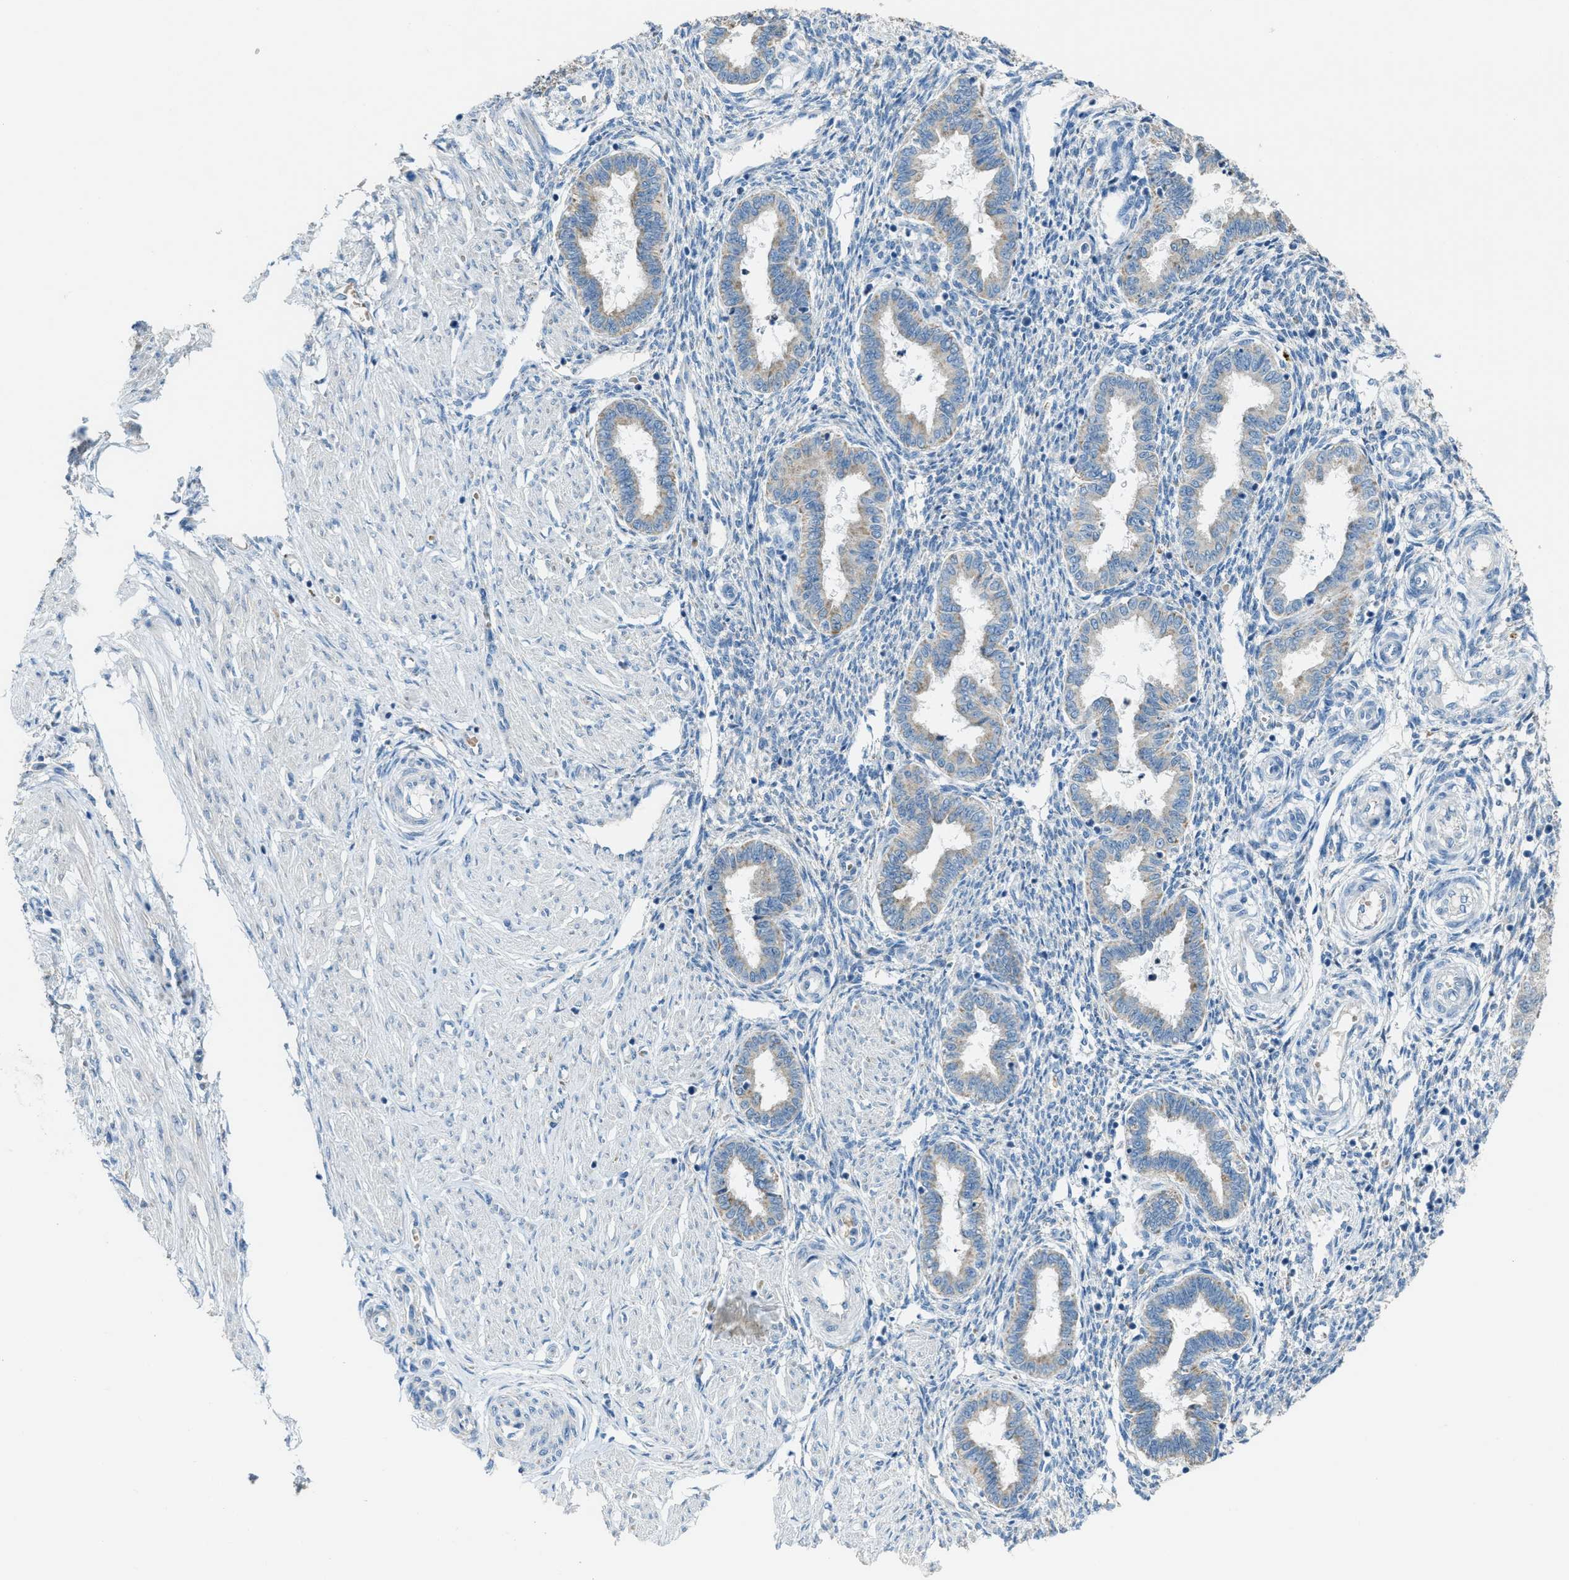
{"staining": {"intensity": "negative", "quantity": "none", "location": "none"}, "tissue": "endometrium", "cell_type": "Cells in endometrial stroma", "image_type": "normal", "snomed": [{"axis": "morphology", "description": "Normal tissue, NOS"}, {"axis": "topography", "description": "Endometrium"}], "caption": "Human endometrium stained for a protein using IHC shows no staining in cells in endometrial stroma.", "gene": "CDON", "patient": {"sex": "female", "age": 33}}